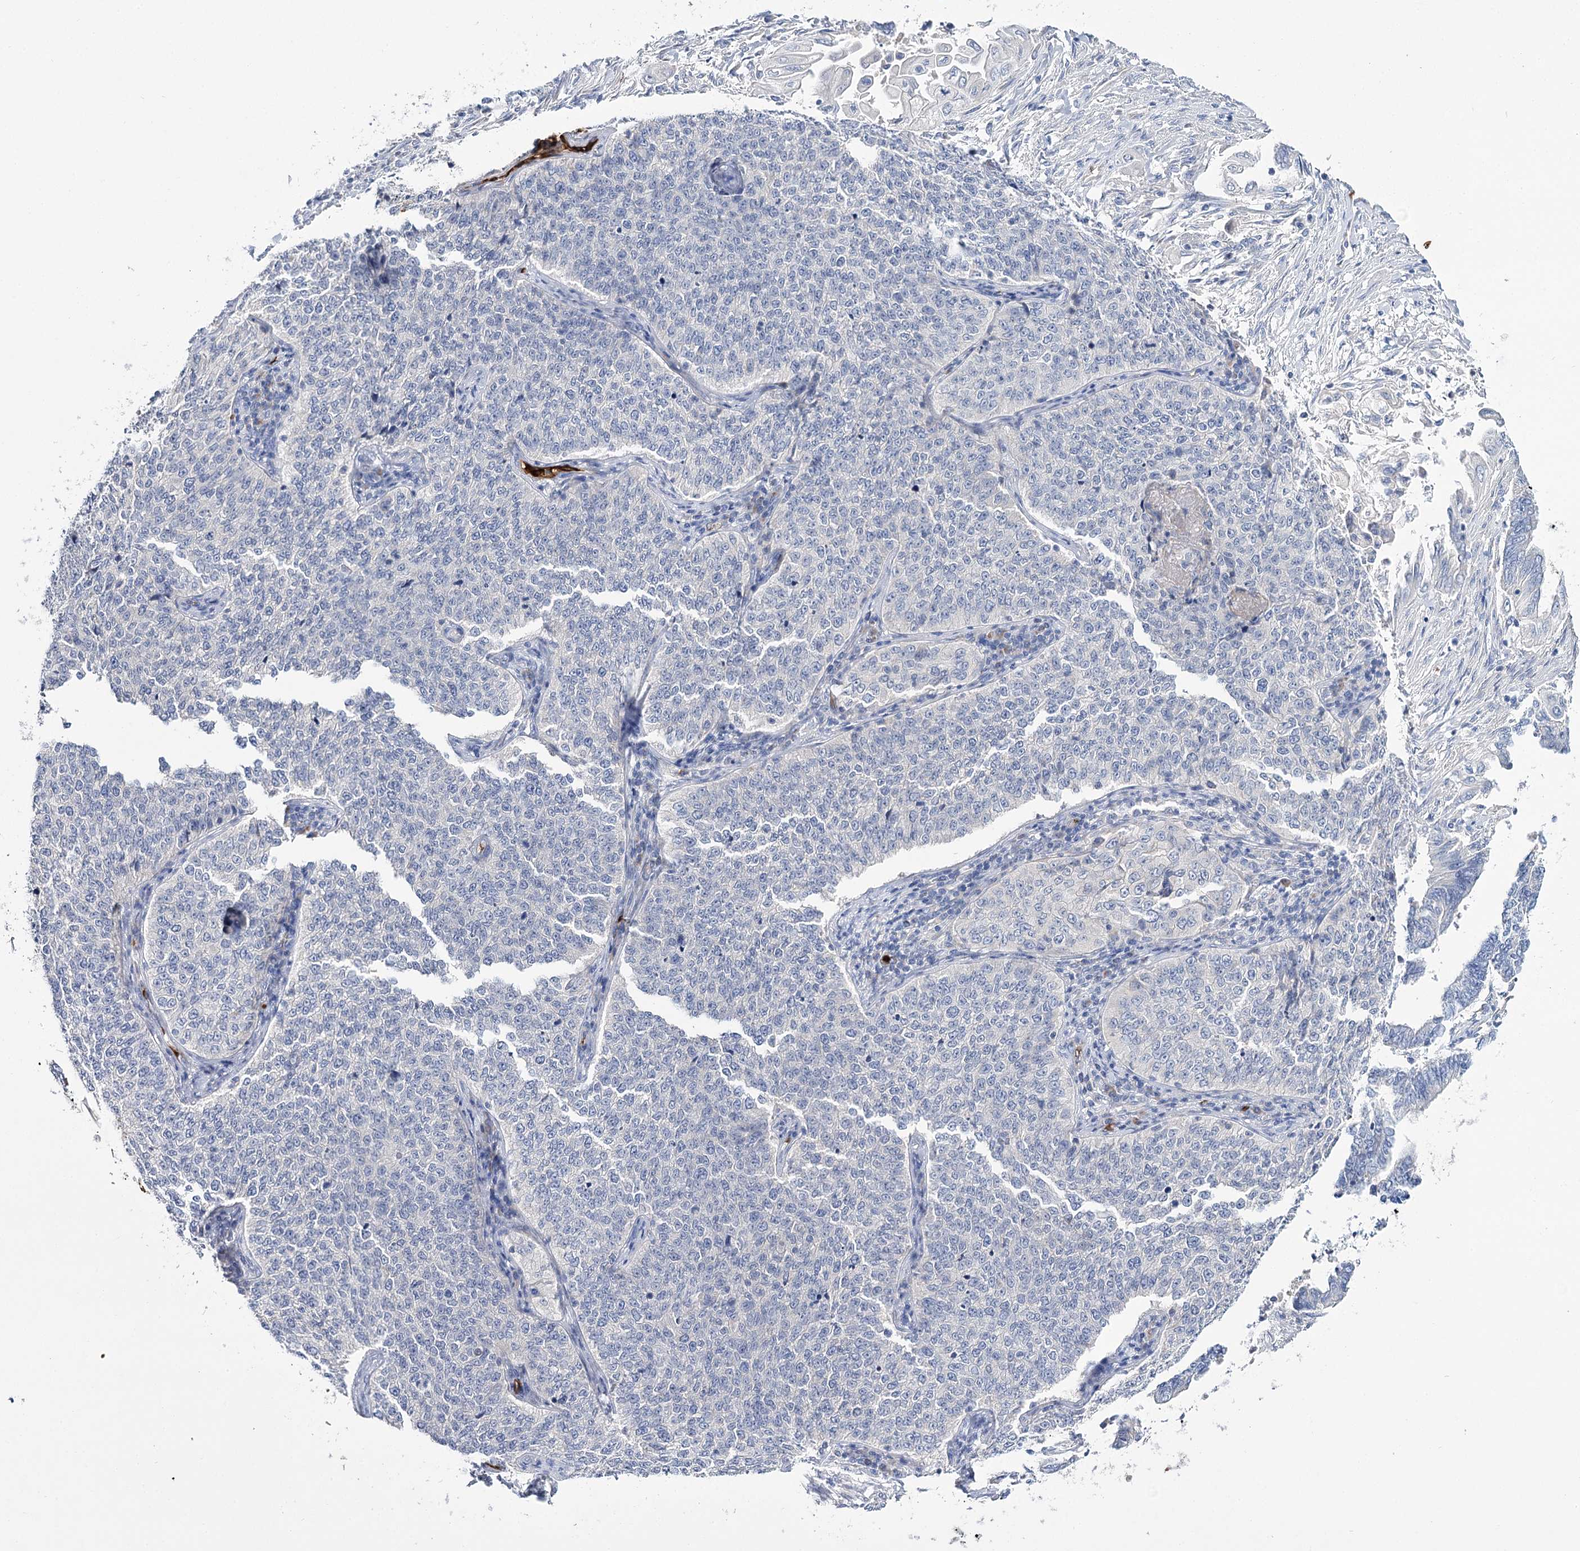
{"staining": {"intensity": "negative", "quantity": "none", "location": "none"}, "tissue": "cervical cancer", "cell_type": "Tumor cells", "image_type": "cancer", "snomed": [{"axis": "morphology", "description": "Squamous cell carcinoma, NOS"}, {"axis": "topography", "description": "Cervix"}], "caption": "A histopathology image of human cervical cancer (squamous cell carcinoma) is negative for staining in tumor cells.", "gene": "GBF1", "patient": {"sex": "female", "age": 35}}